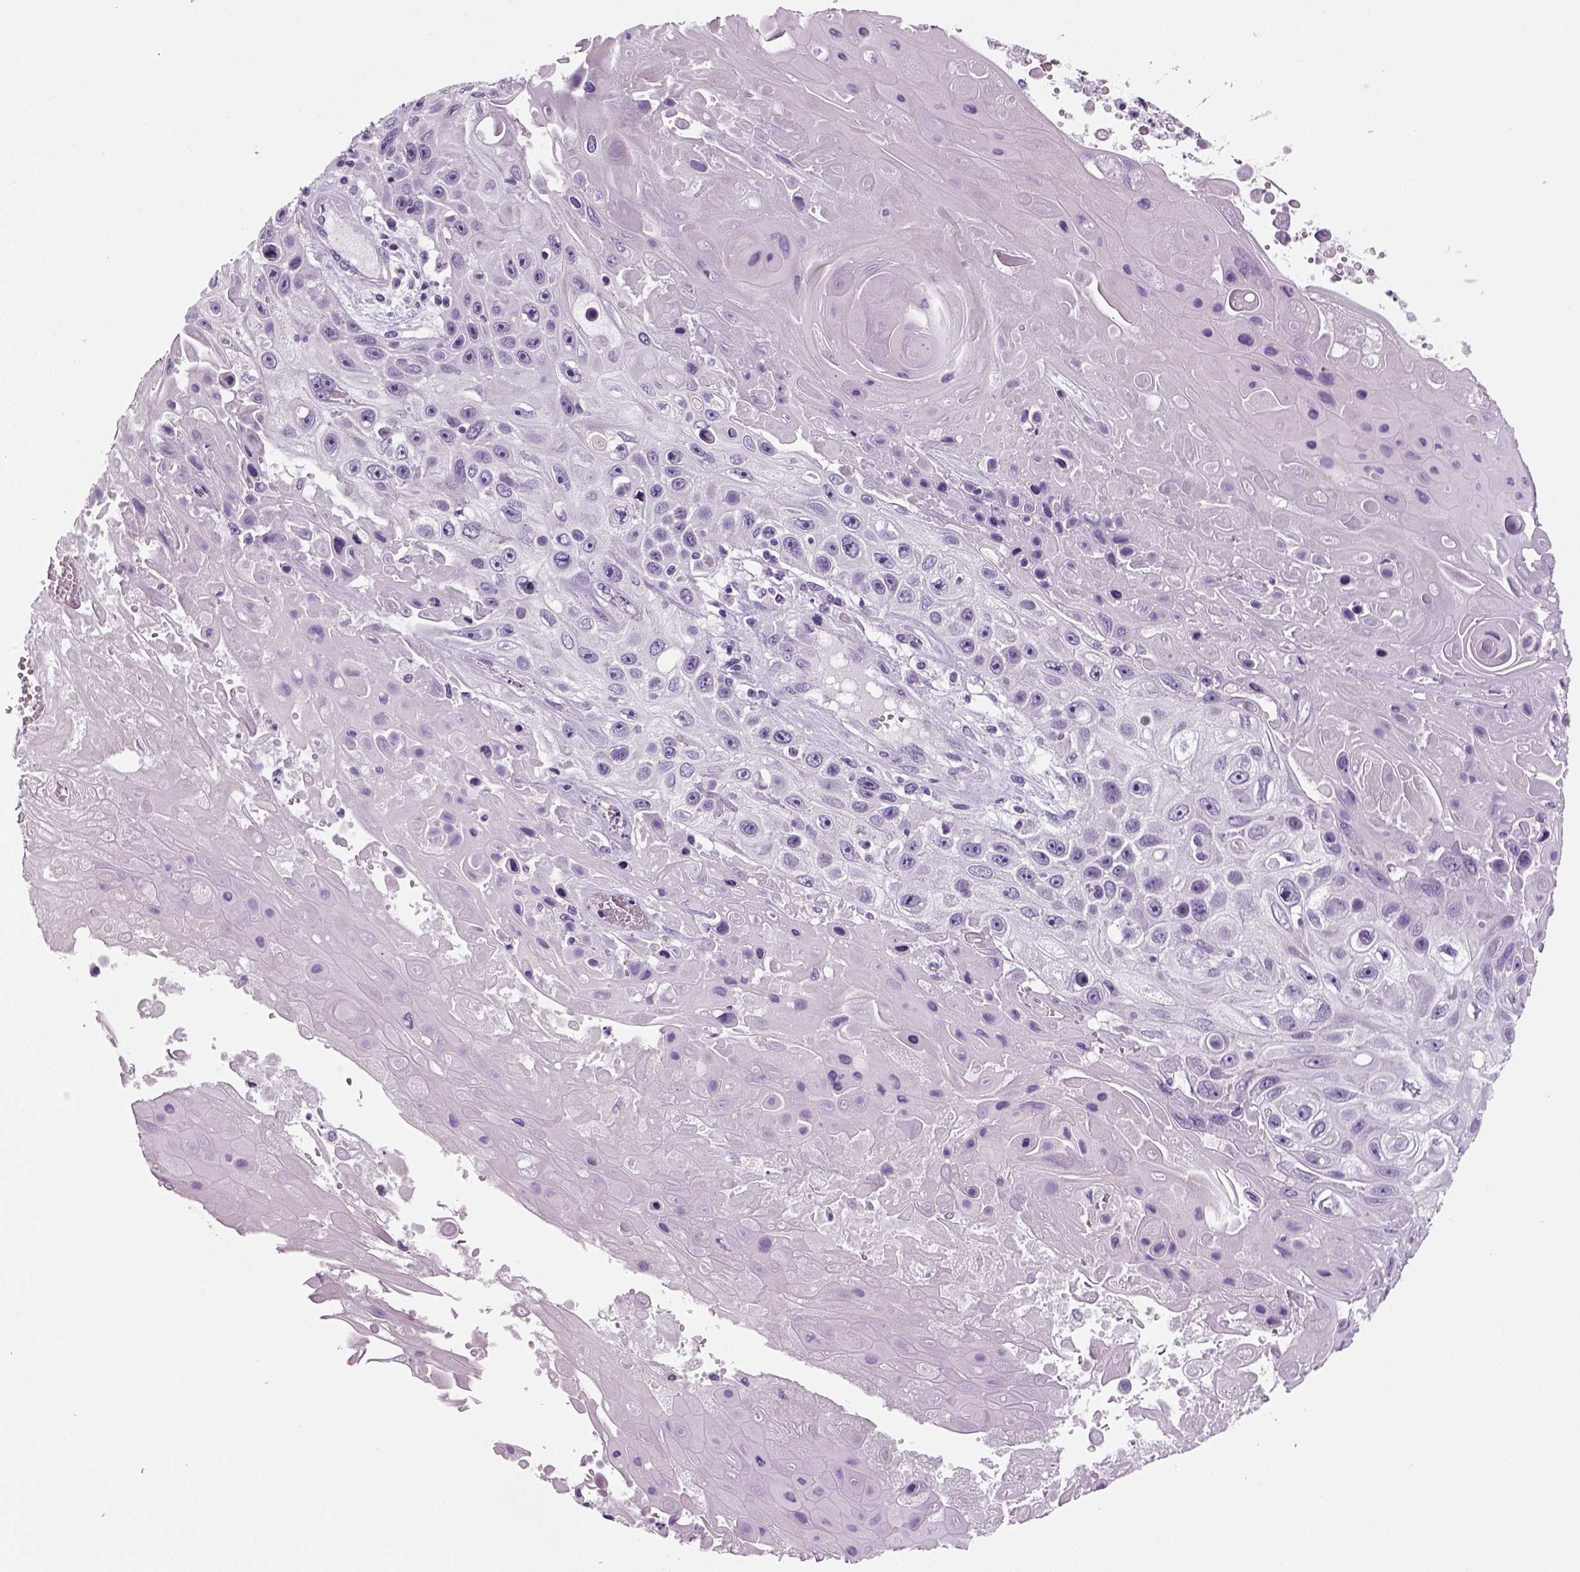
{"staining": {"intensity": "negative", "quantity": "none", "location": "none"}, "tissue": "skin cancer", "cell_type": "Tumor cells", "image_type": "cancer", "snomed": [{"axis": "morphology", "description": "Squamous cell carcinoma, NOS"}, {"axis": "topography", "description": "Skin"}], "caption": "DAB (3,3'-diaminobenzidine) immunohistochemical staining of human skin squamous cell carcinoma exhibits no significant expression in tumor cells.", "gene": "TSPAN7", "patient": {"sex": "male", "age": 82}}